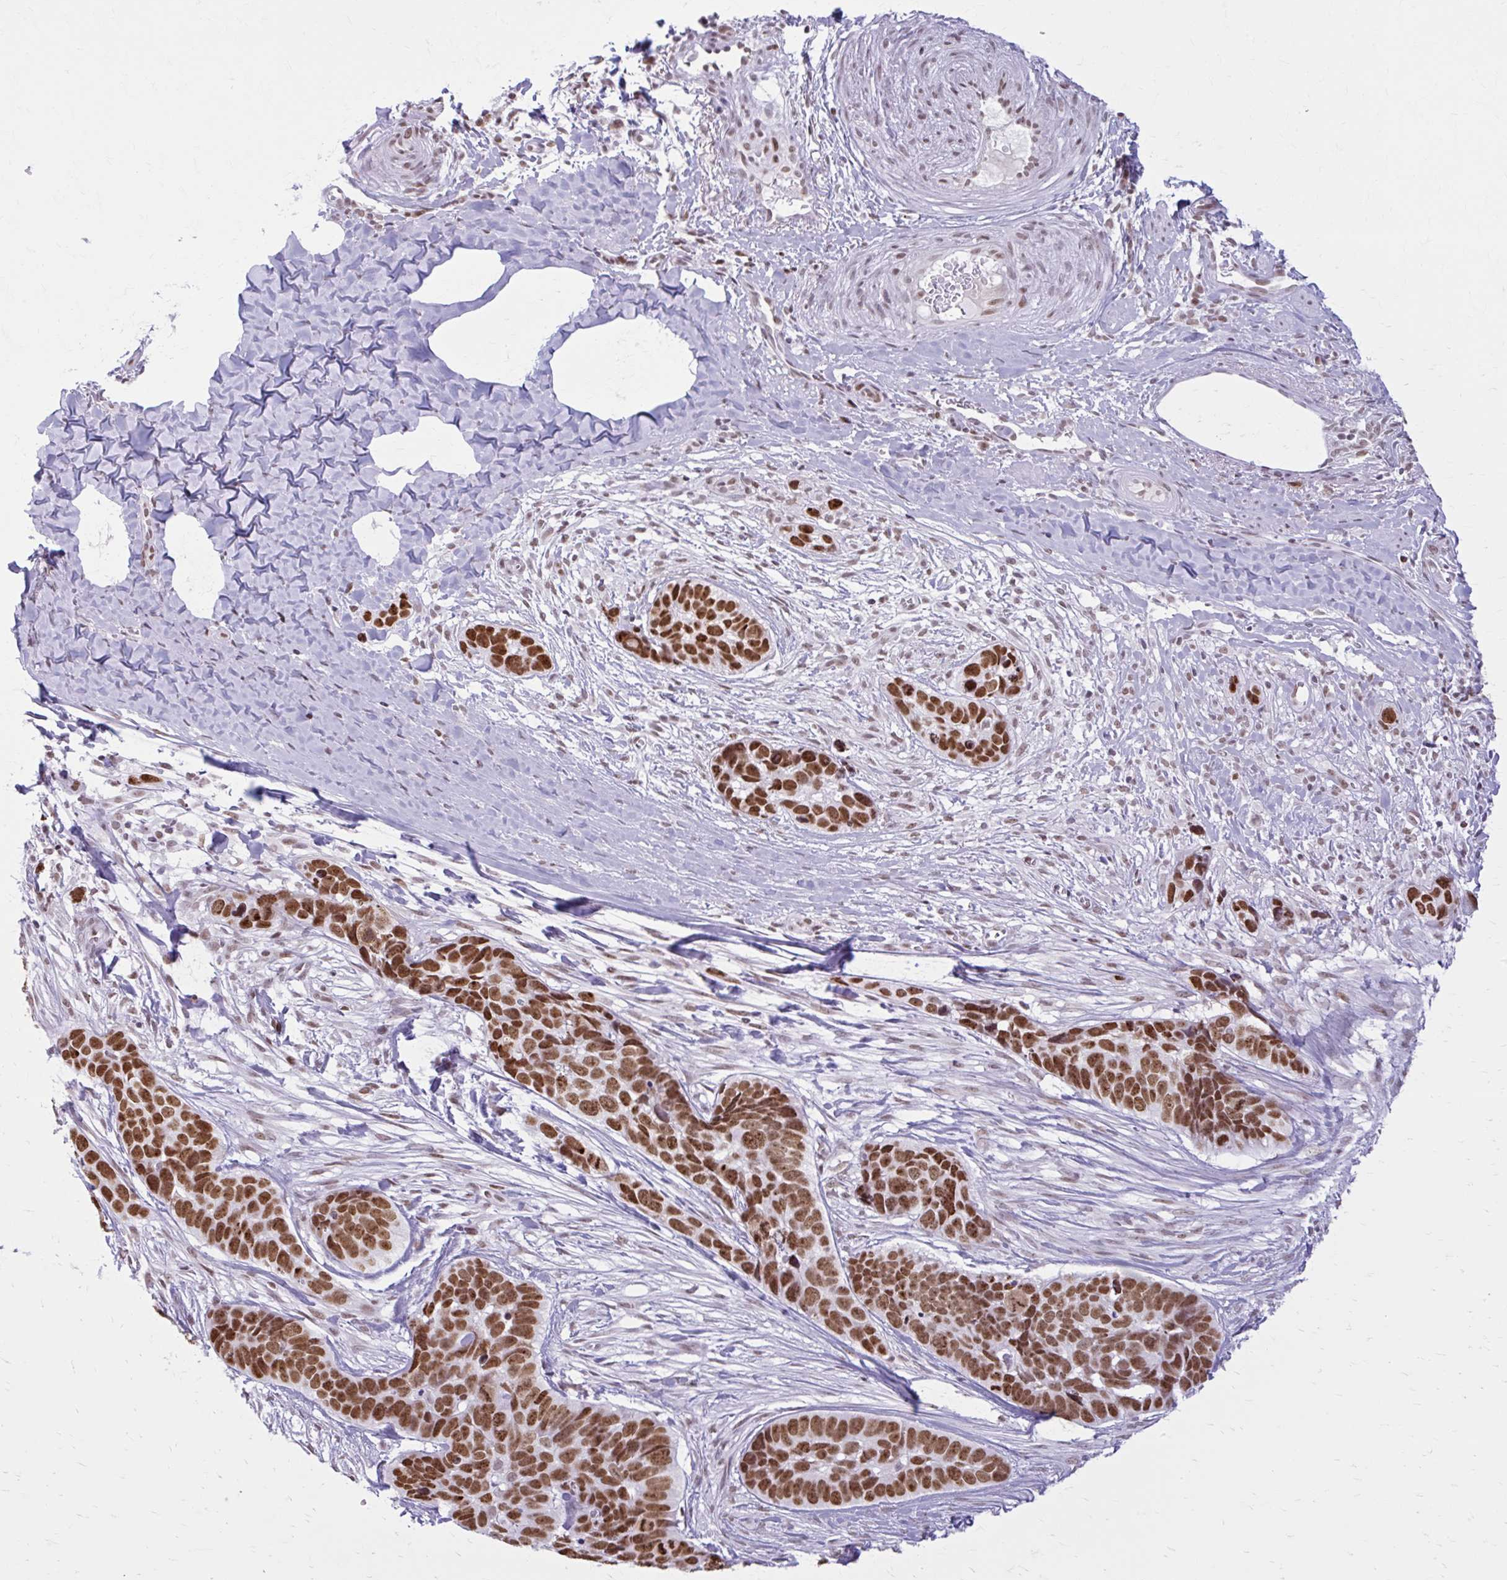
{"staining": {"intensity": "strong", "quantity": ">75%", "location": "nuclear"}, "tissue": "skin cancer", "cell_type": "Tumor cells", "image_type": "cancer", "snomed": [{"axis": "morphology", "description": "Basal cell carcinoma"}, {"axis": "topography", "description": "Skin"}], "caption": "High-magnification brightfield microscopy of skin cancer (basal cell carcinoma) stained with DAB (brown) and counterstained with hematoxylin (blue). tumor cells exhibit strong nuclear positivity is appreciated in about>75% of cells. (Brightfield microscopy of DAB IHC at high magnification).", "gene": "PABIR1", "patient": {"sex": "female", "age": 82}}